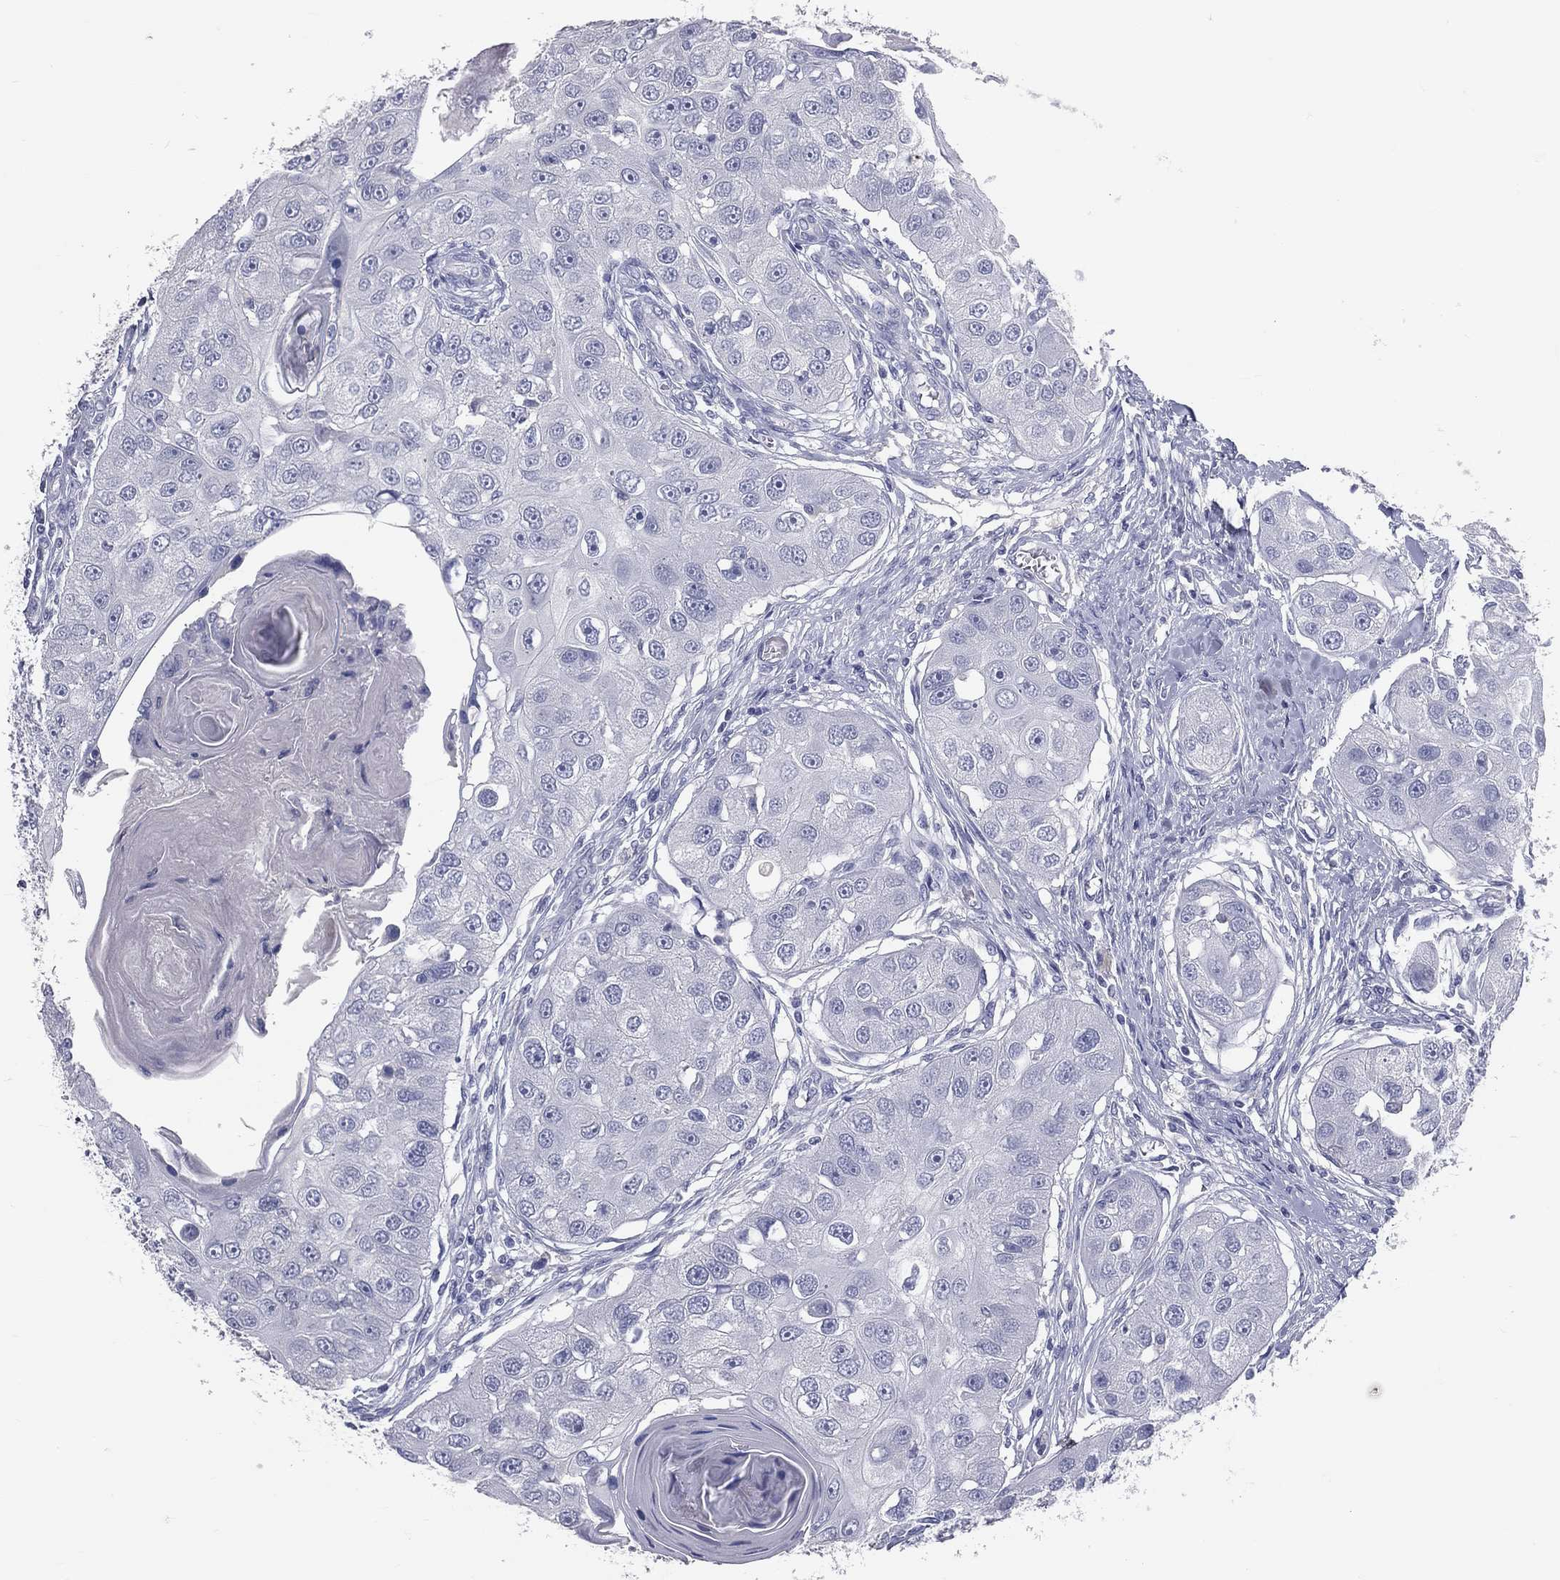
{"staining": {"intensity": "negative", "quantity": "none", "location": "none"}, "tissue": "head and neck cancer", "cell_type": "Tumor cells", "image_type": "cancer", "snomed": [{"axis": "morphology", "description": "Normal tissue, NOS"}, {"axis": "morphology", "description": "Squamous cell carcinoma, NOS"}, {"axis": "topography", "description": "Skeletal muscle"}, {"axis": "topography", "description": "Head-Neck"}], "caption": "Immunohistochemical staining of human head and neck squamous cell carcinoma demonstrates no significant staining in tumor cells.", "gene": "TFPI2", "patient": {"sex": "male", "age": 51}}